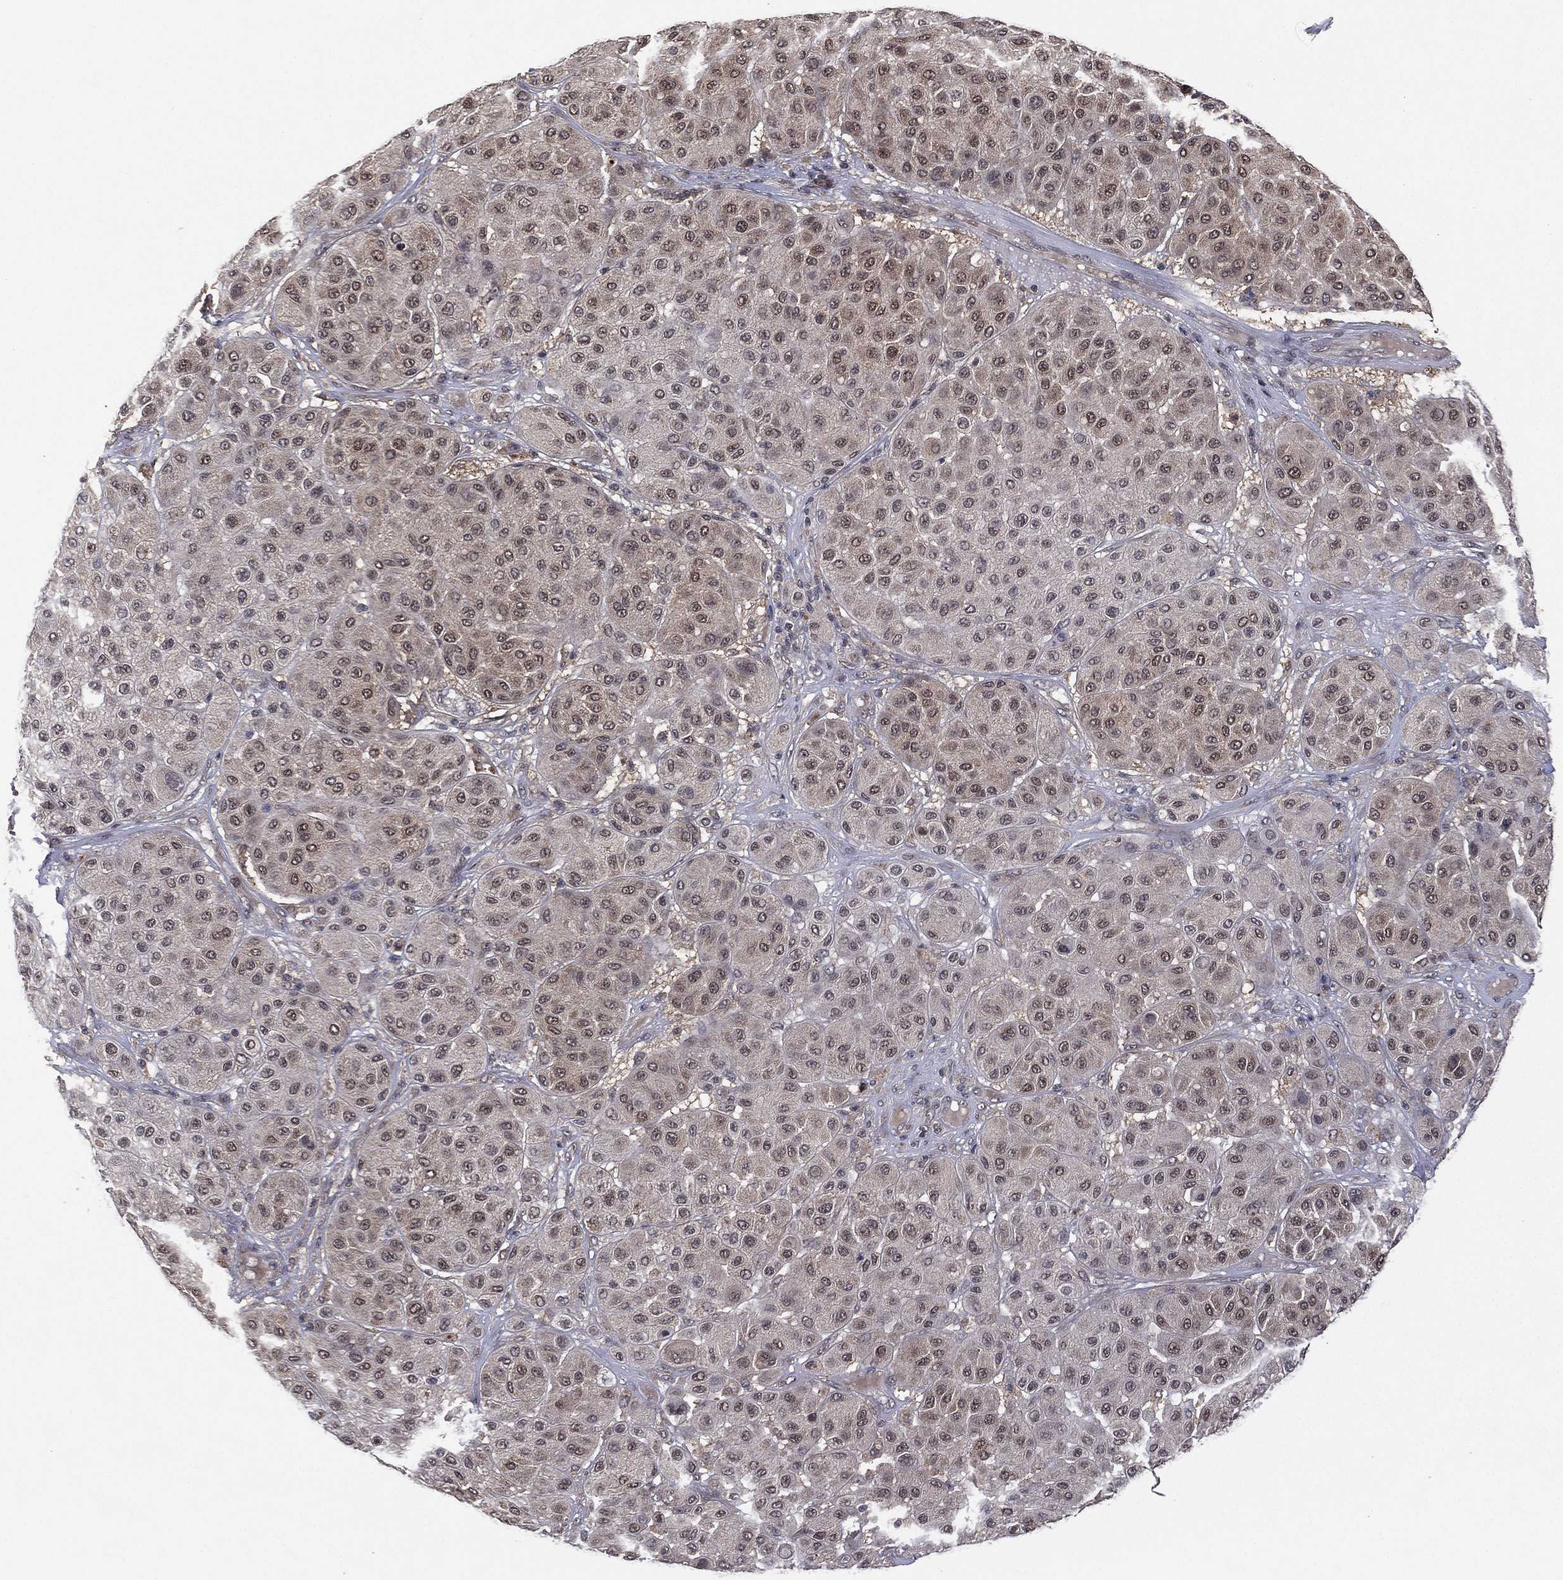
{"staining": {"intensity": "weak", "quantity": "<25%", "location": "cytoplasmic/membranous,nuclear"}, "tissue": "melanoma", "cell_type": "Tumor cells", "image_type": "cancer", "snomed": [{"axis": "morphology", "description": "Malignant melanoma, Metastatic site"}, {"axis": "topography", "description": "Smooth muscle"}], "caption": "DAB immunohistochemical staining of malignant melanoma (metastatic site) exhibits no significant positivity in tumor cells.", "gene": "ATG4B", "patient": {"sex": "male", "age": 41}}